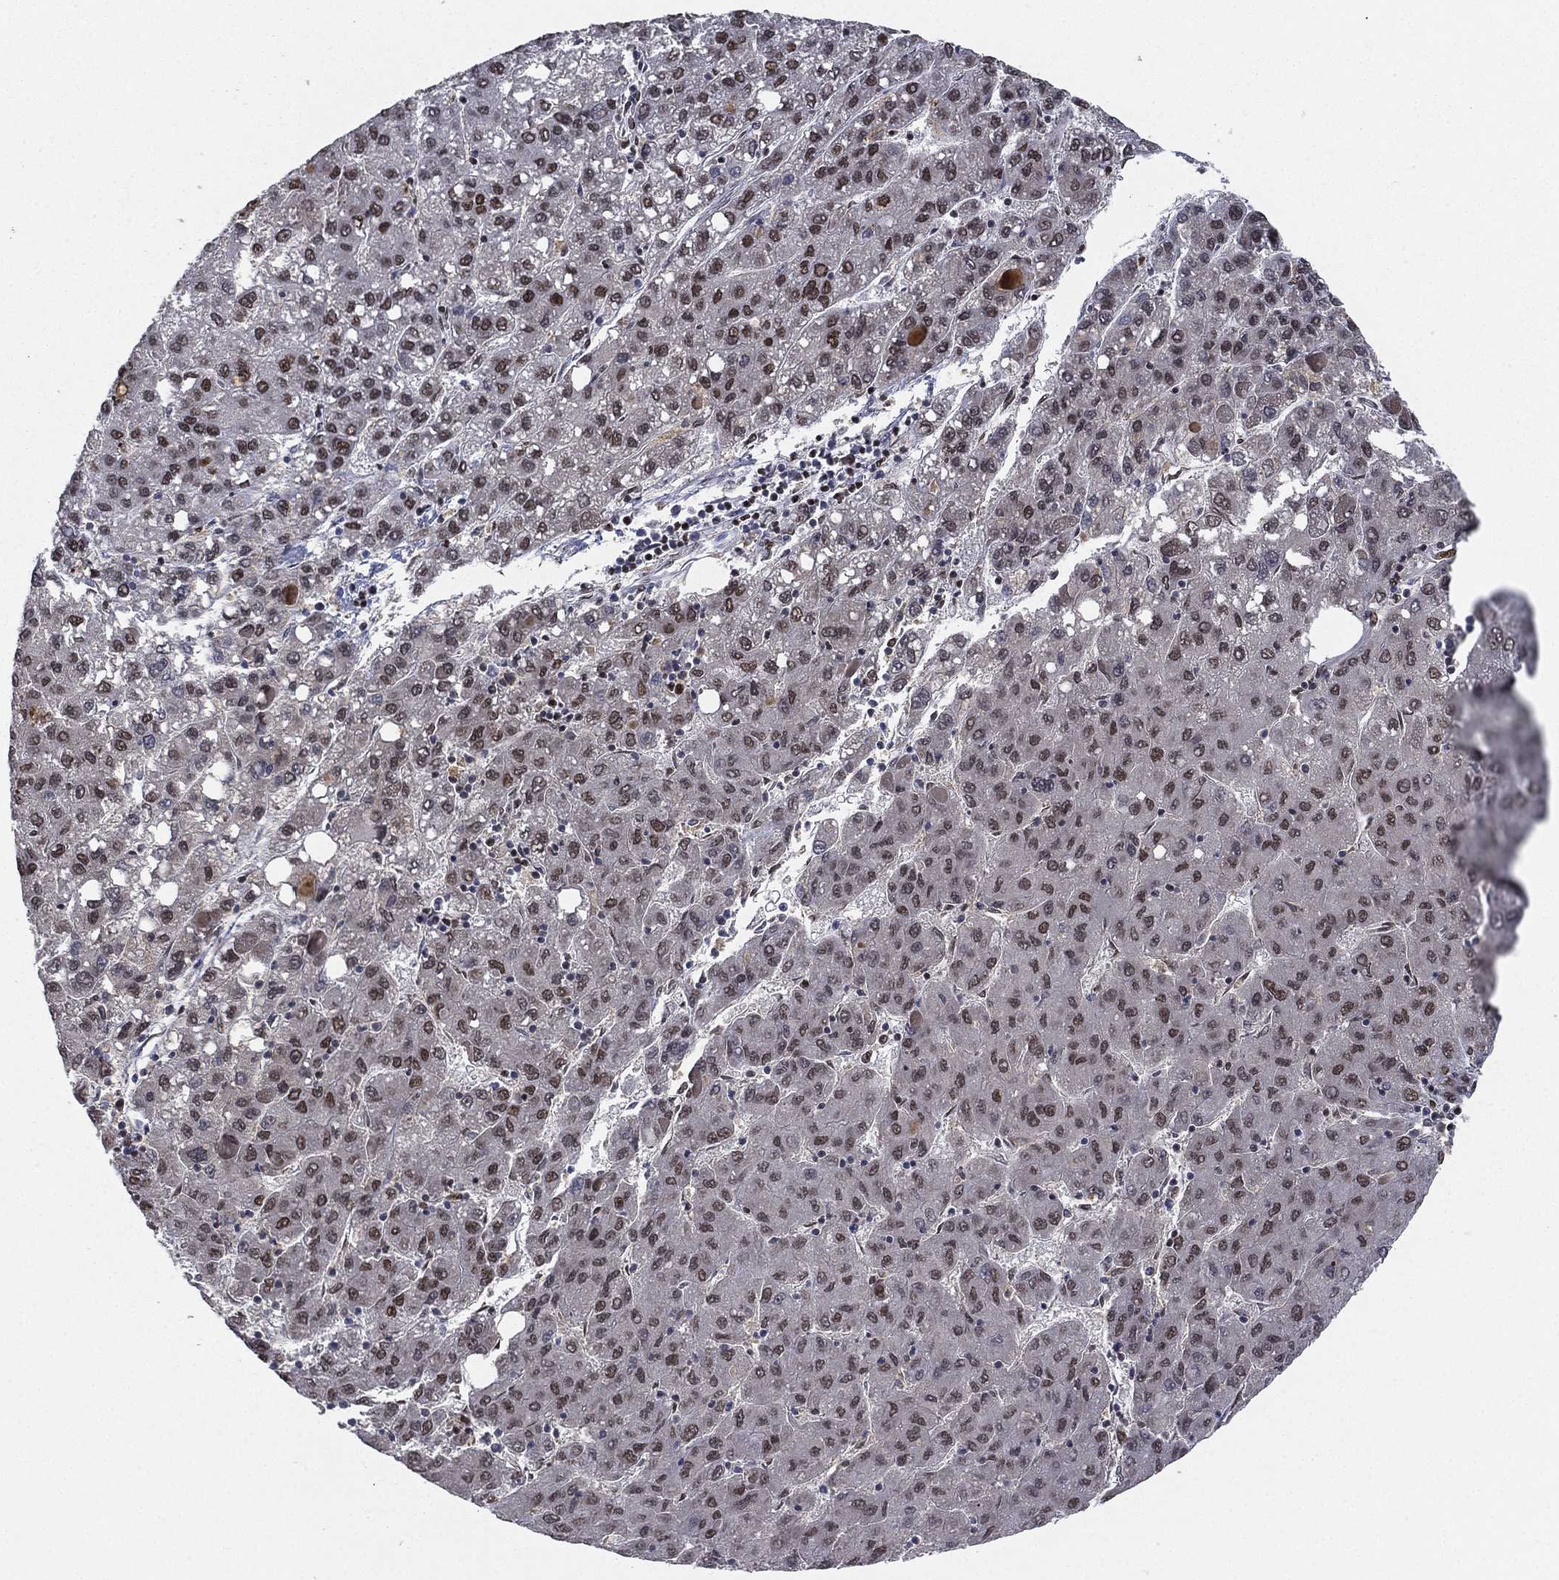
{"staining": {"intensity": "moderate", "quantity": "<25%", "location": "nuclear"}, "tissue": "liver cancer", "cell_type": "Tumor cells", "image_type": "cancer", "snomed": [{"axis": "morphology", "description": "Carcinoma, Hepatocellular, NOS"}, {"axis": "topography", "description": "Liver"}], "caption": "Immunohistochemical staining of liver hepatocellular carcinoma reveals low levels of moderate nuclear protein positivity in about <25% of tumor cells.", "gene": "RTF1", "patient": {"sex": "female", "age": 82}}